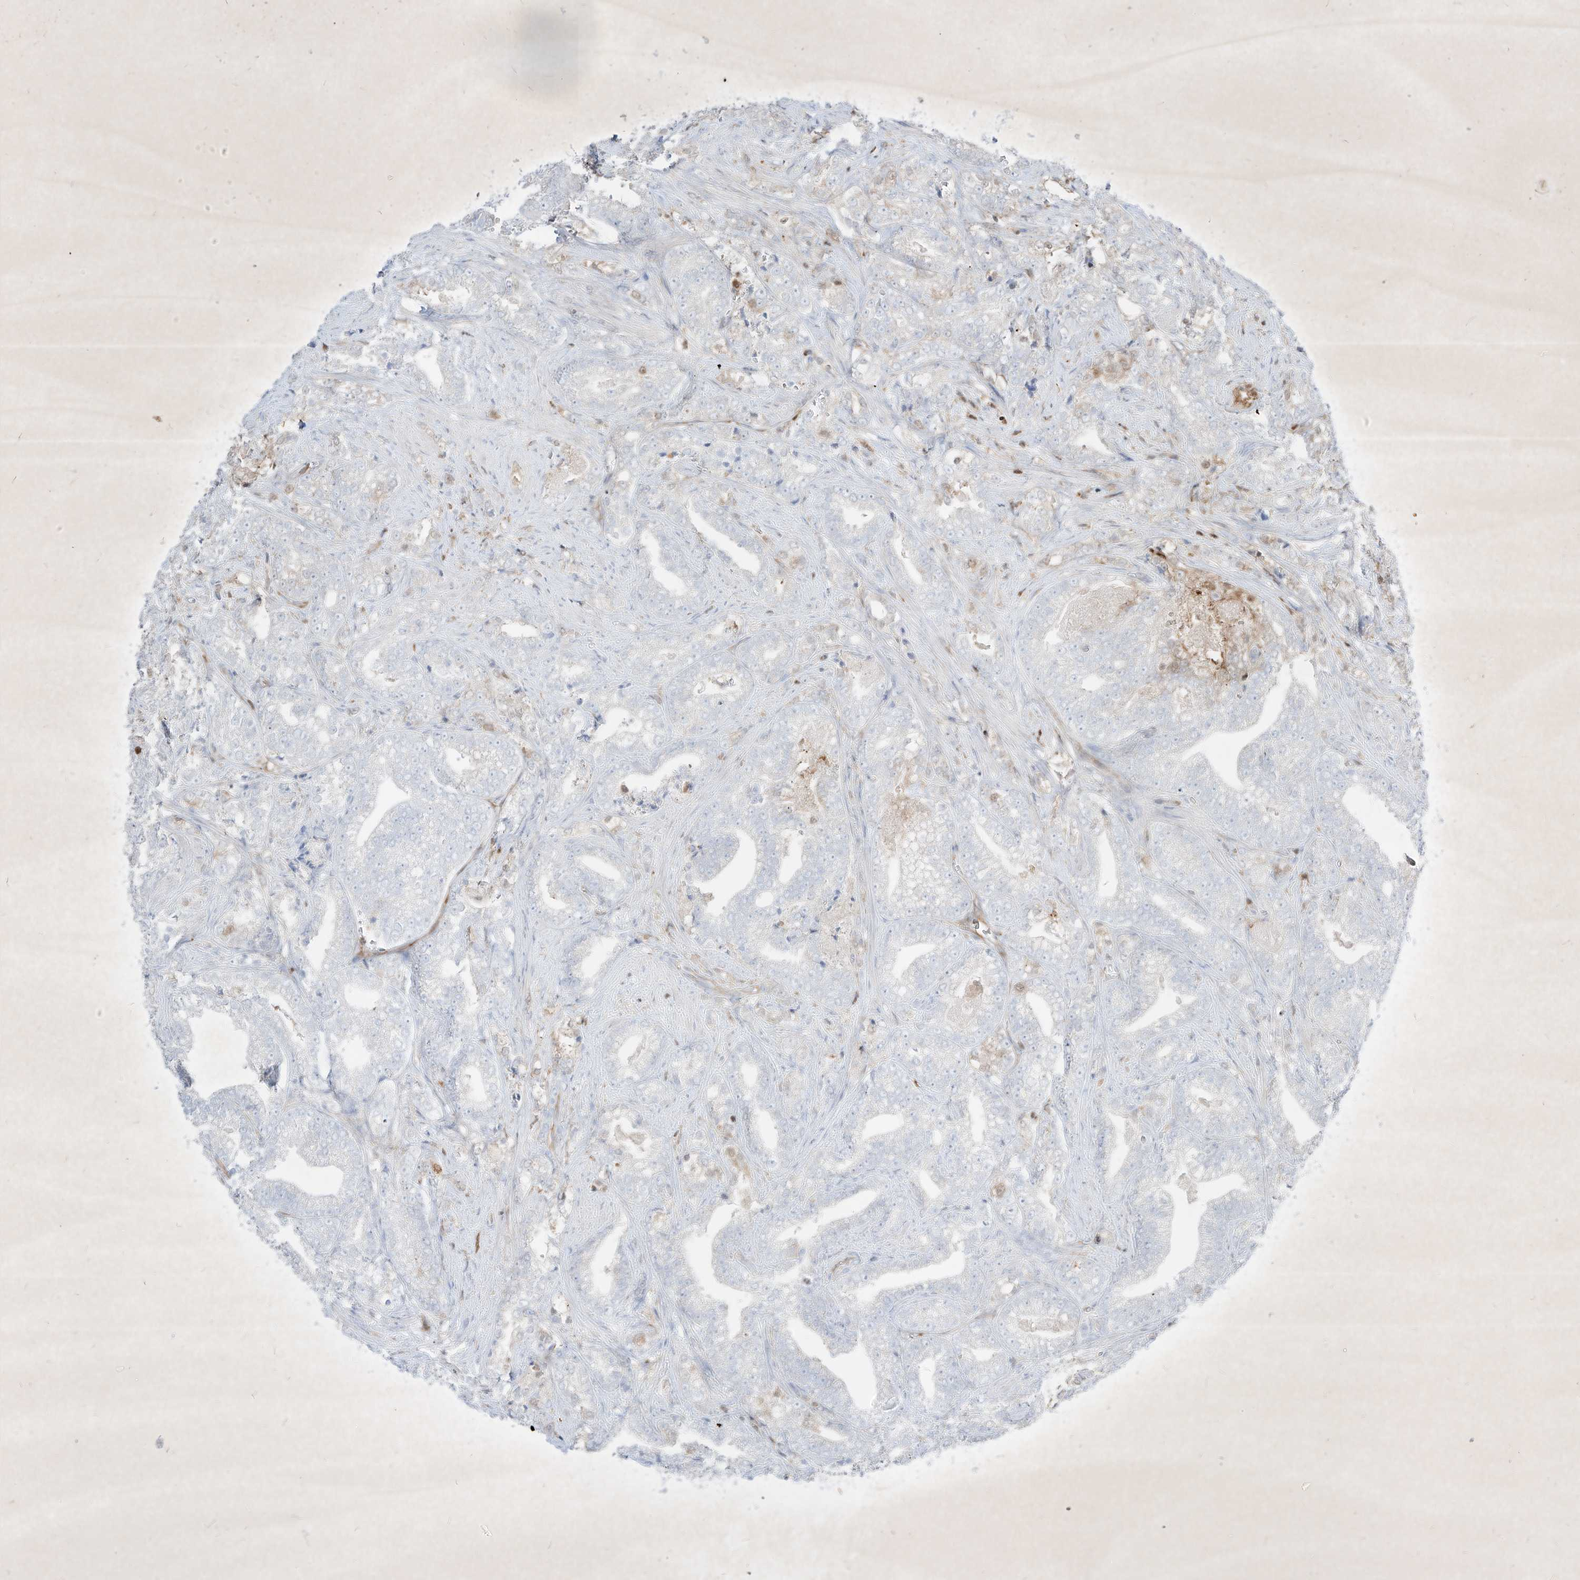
{"staining": {"intensity": "negative", "quantity": "none", "location": "none"}, "tissue": "prostate cancer", "cell_type": "Tumor cells", "image_type": "cancer", "snomed": [{"axis": "morphology", "description": "Adenocarcinoma, High grade"}, {"axis": "topography", "description": "Prostate and seminal vesicle, NOS"}], "caption": "Prostate cancer (adenocarcinoma (high-grade)) was stained to show a protein in brown. There is no significant staining in tumor cells. (Brightfield microscopy of DAB (3,3'-diaminobenzidine) IHC at high magnification).", "gene": "PSMB10", "patient": {"sex": "male", "age": 67}}